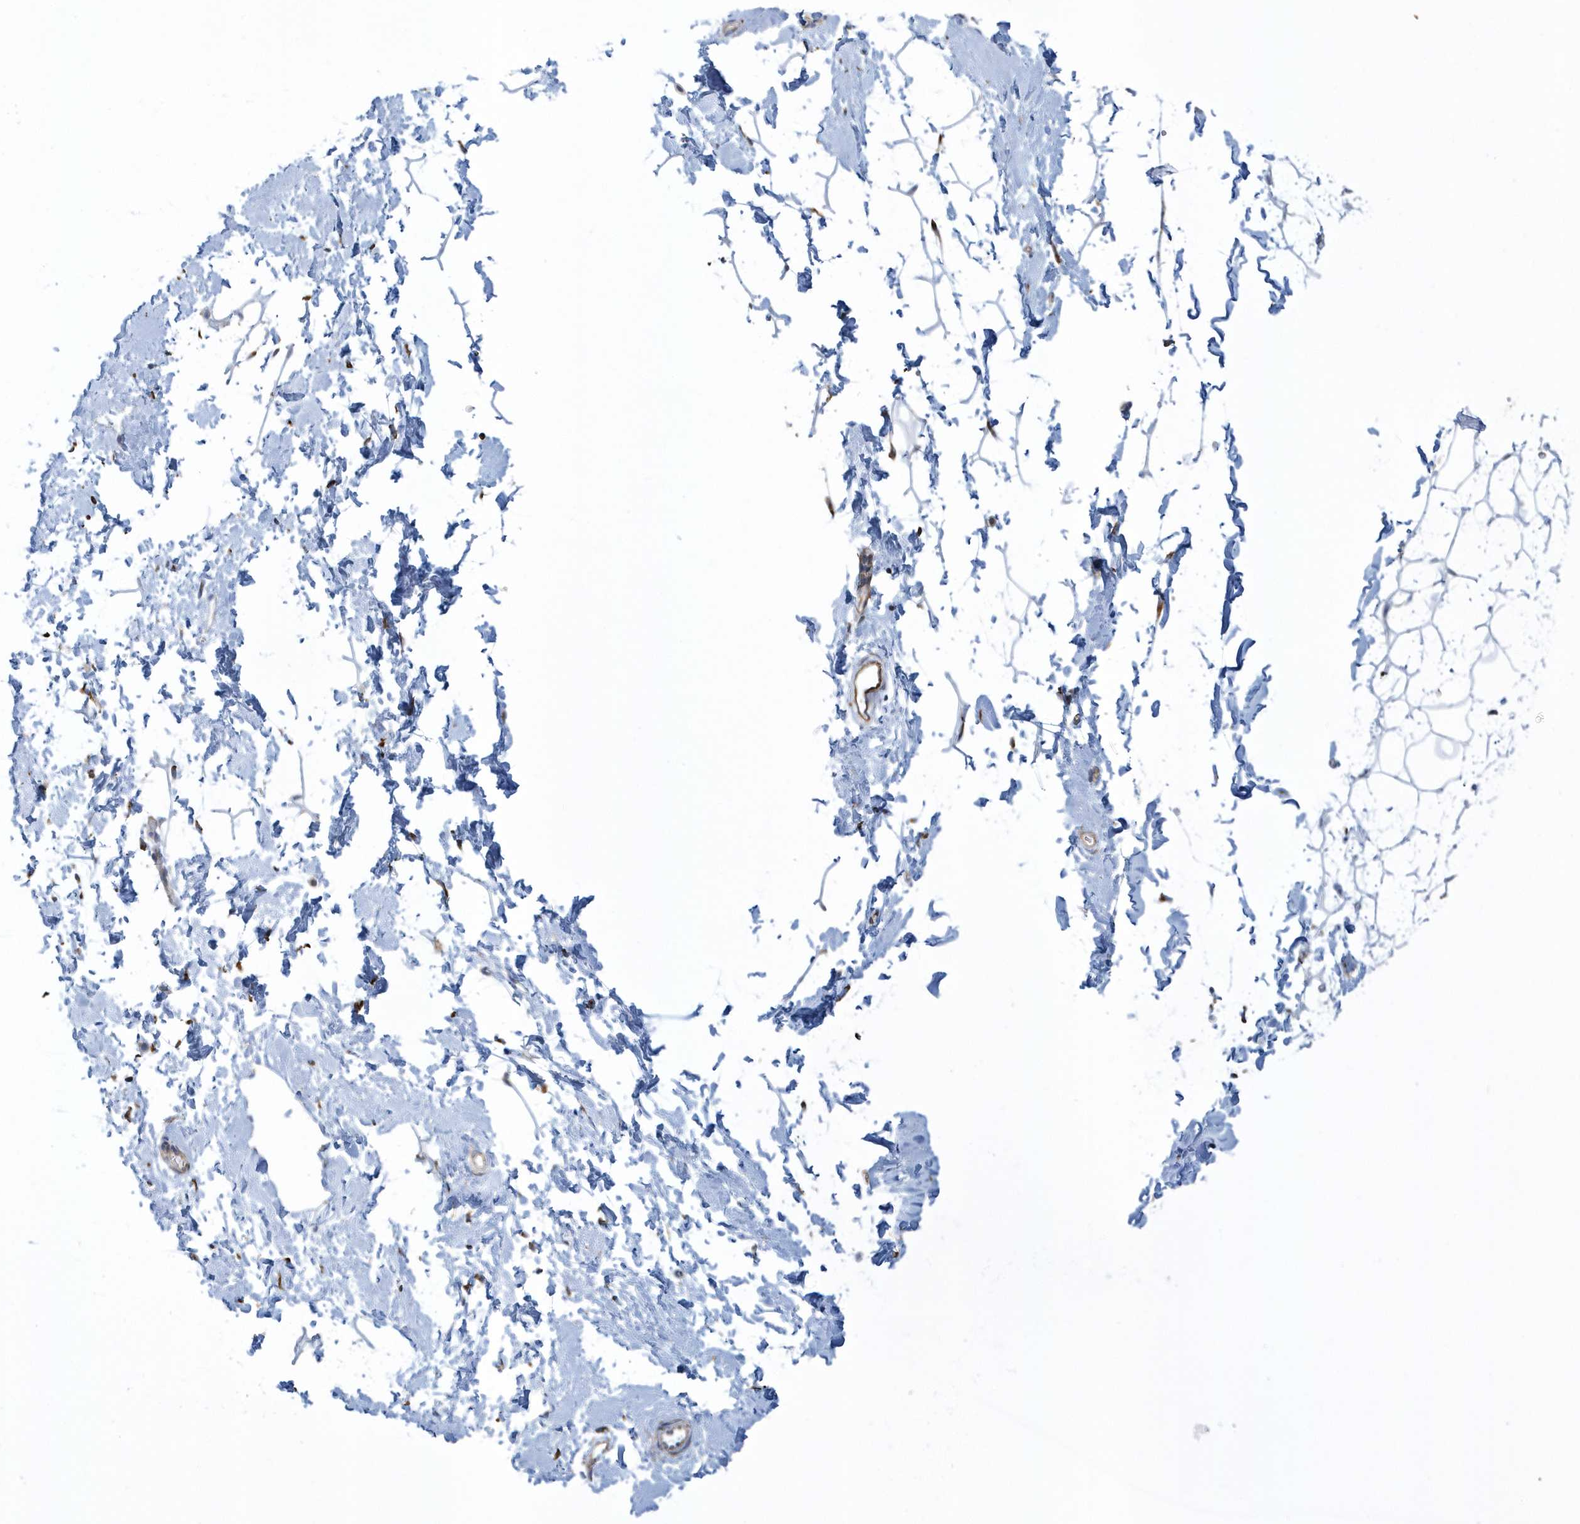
{"staining": {"intensity": "weak", "quantity": "25%-75%", "location": "cytoplasmic/membranous"}, "tissue": "adipose tissue", "cell_type": "Adipocytes", "image_type": "normal", "snomed": [{"axis": "morphology", "description": "Normal tissue, NOS"}, {"axis": "topography", "description": "Breast"}], "caption": "Adipocytes exhibit low levels of weak cytoplasmic/membranous staining in approximately 25%-75% of cells in benign adipose tissue. The protein is shown in brown color, while the nuclei are stained blue.", "gene": "DCAF1", "patient": {"sex": "female", "age": 23}}